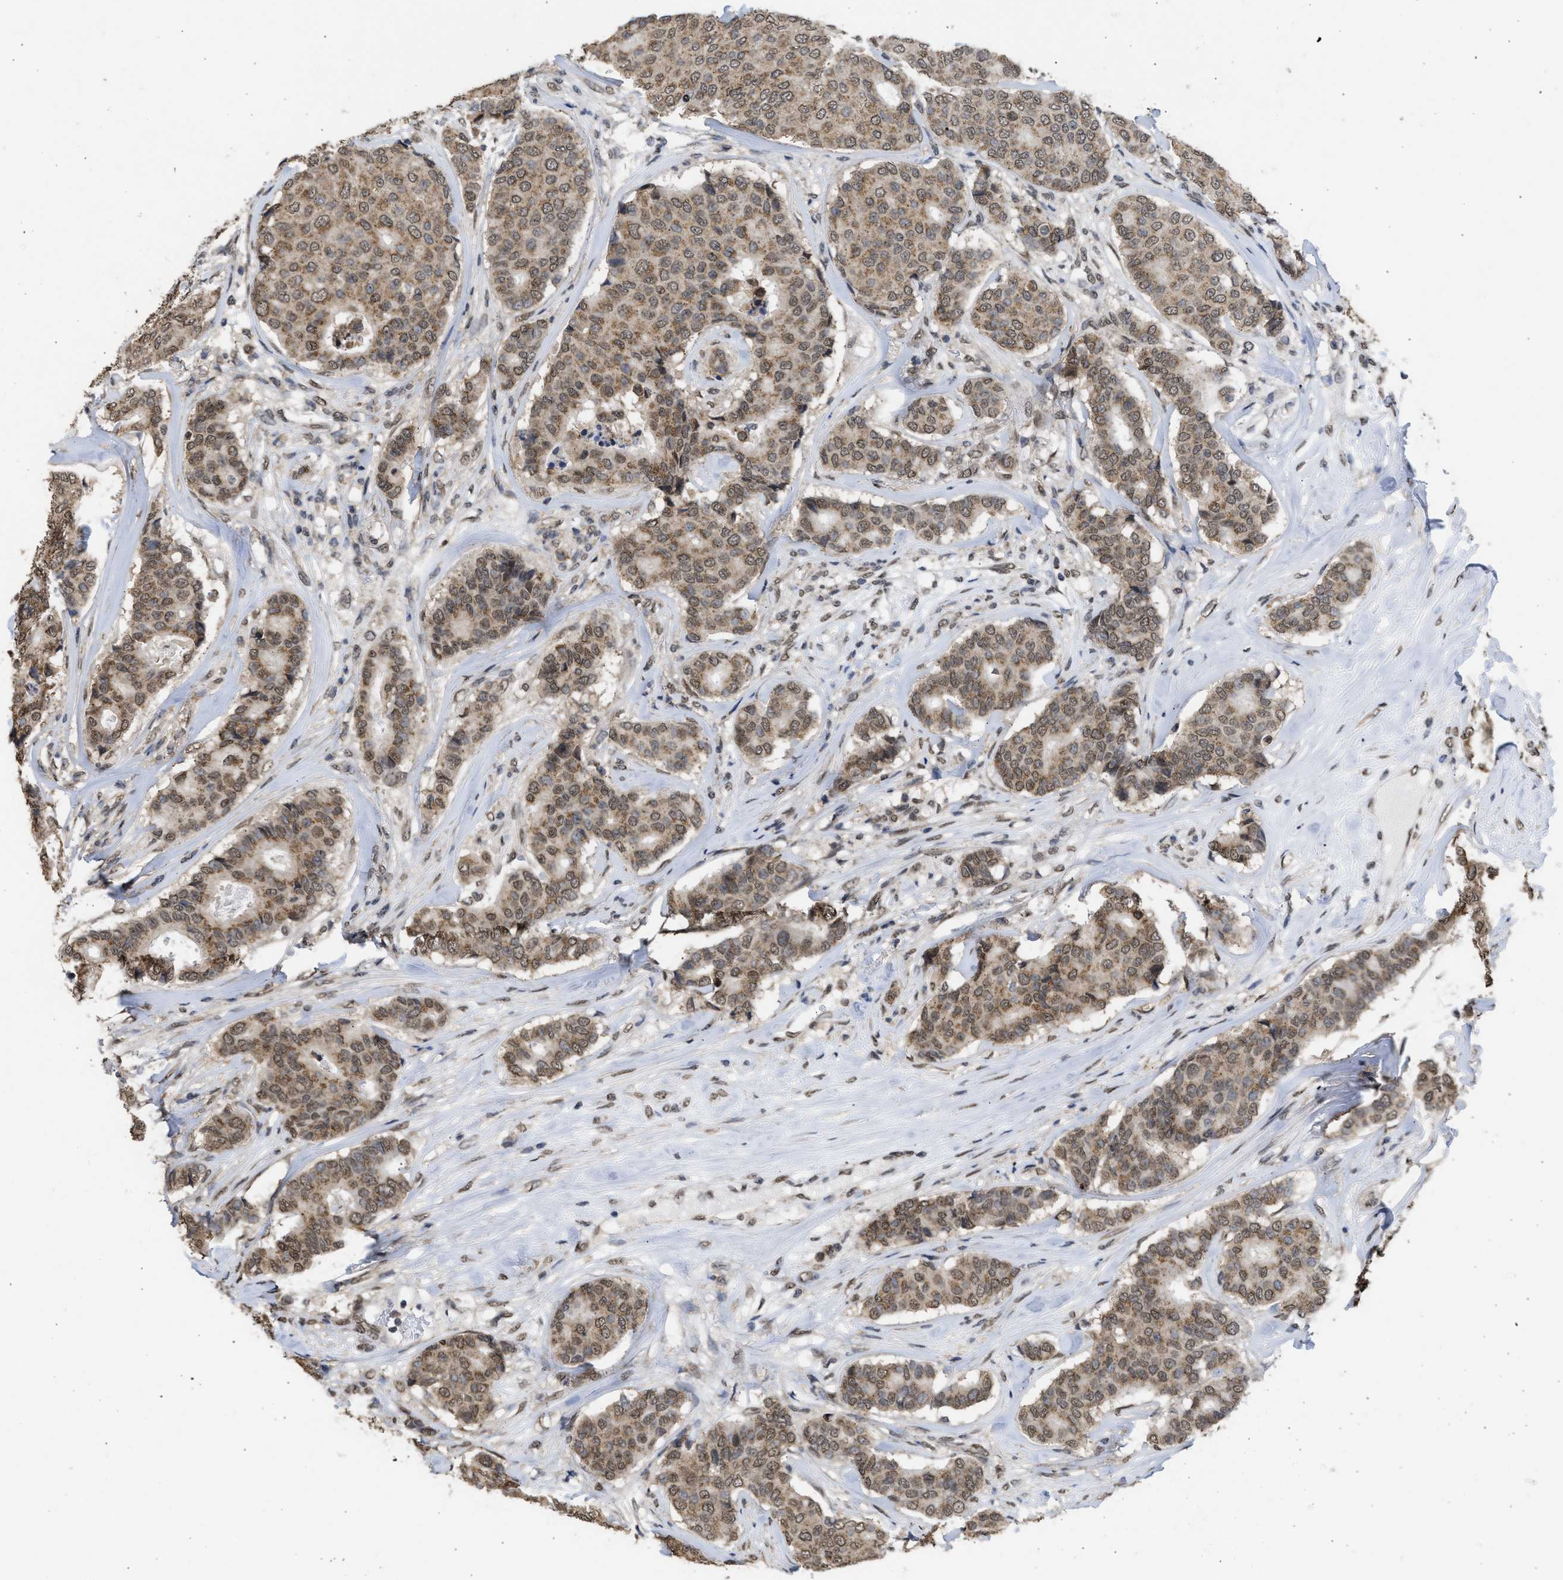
{"staining": {"intensity": "moderate", "quantity": ">75%", "location": "cytoplasmic/membranous"}, "tissue": "breast cancer", "cell_type": "Tumor cells", "image_type": "cancer", "snomed": [{"axis": "morphology", "description": "Duct carcinoma"}, {"axis": "topography", "description": "Breast"}], "caption": "Brown immunohistochemical staining in human infiltrating ductal carcinoma (breast) shows moderate cytoplasmic/membranous staining in approximately >75% of tumor cells. The protein is stained brown, and the nuclei are stained in blue (DAB IHC with brightfield microscopy, high magnification).", "gene": "NUP35", "patient": {"sex": "female", "age": 75}}